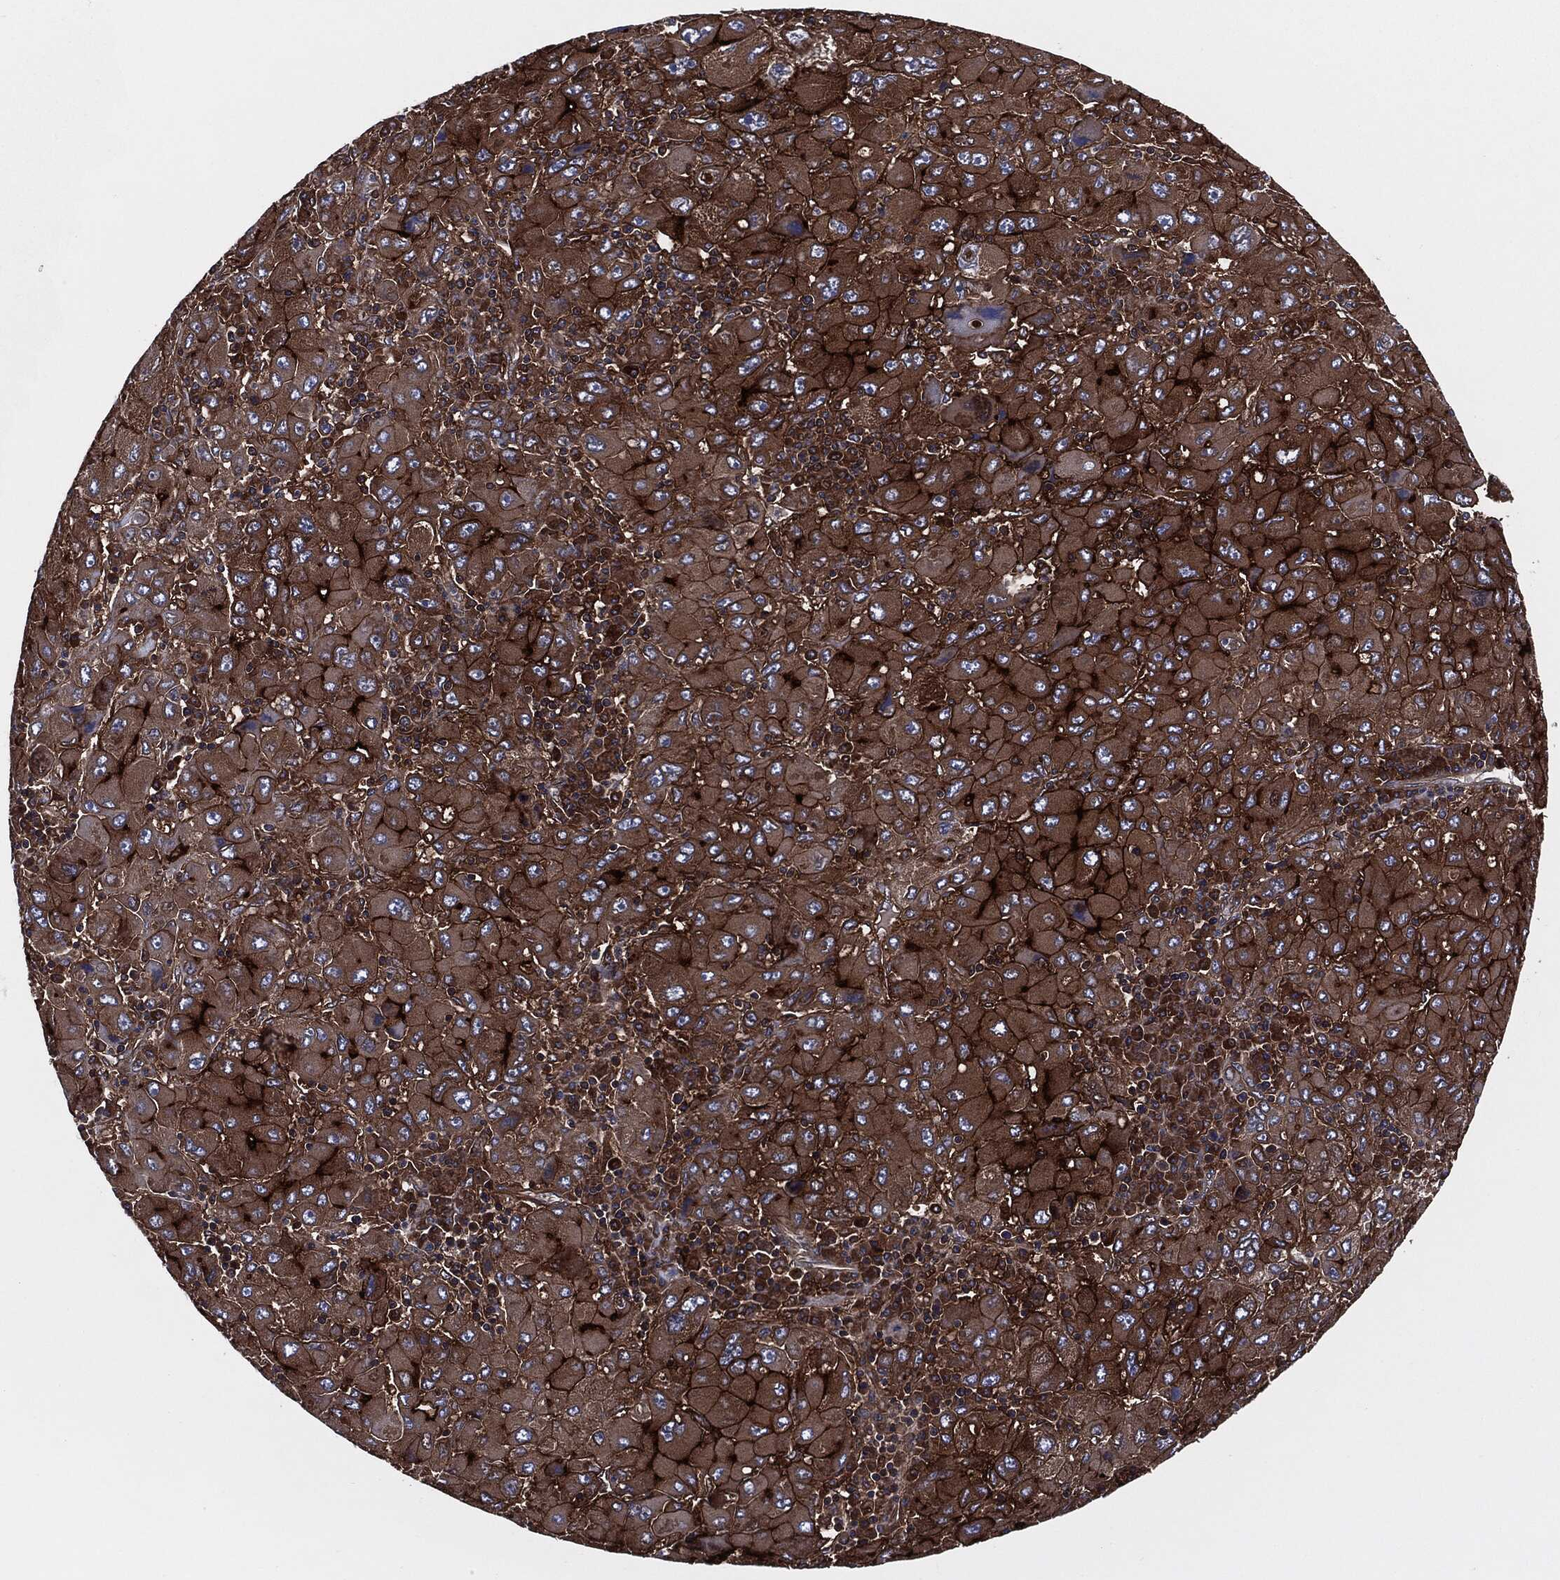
{"staining": {"intensity": "strong", "quantity": ">75%", "location": "cytoplasmic/membranous"}, "tissue": "liver cancer", "cell_type": "Tumor cells", "image_type": "cancer", "snomed": [{"axis": "morphology", "description": "Carcinoma, Hepatocellular, NOS"}, {"axis": "topography", "description": "Liver"}], "caption": "The image exhibits staining of liver cancer (hepatocellular carcinoma), revealing strong cytoplasmic/membranous protein expression (brown color) within tumor cells.", "gene": "XPNPEP1", "patient": {"sex": "male", "age": 75}}